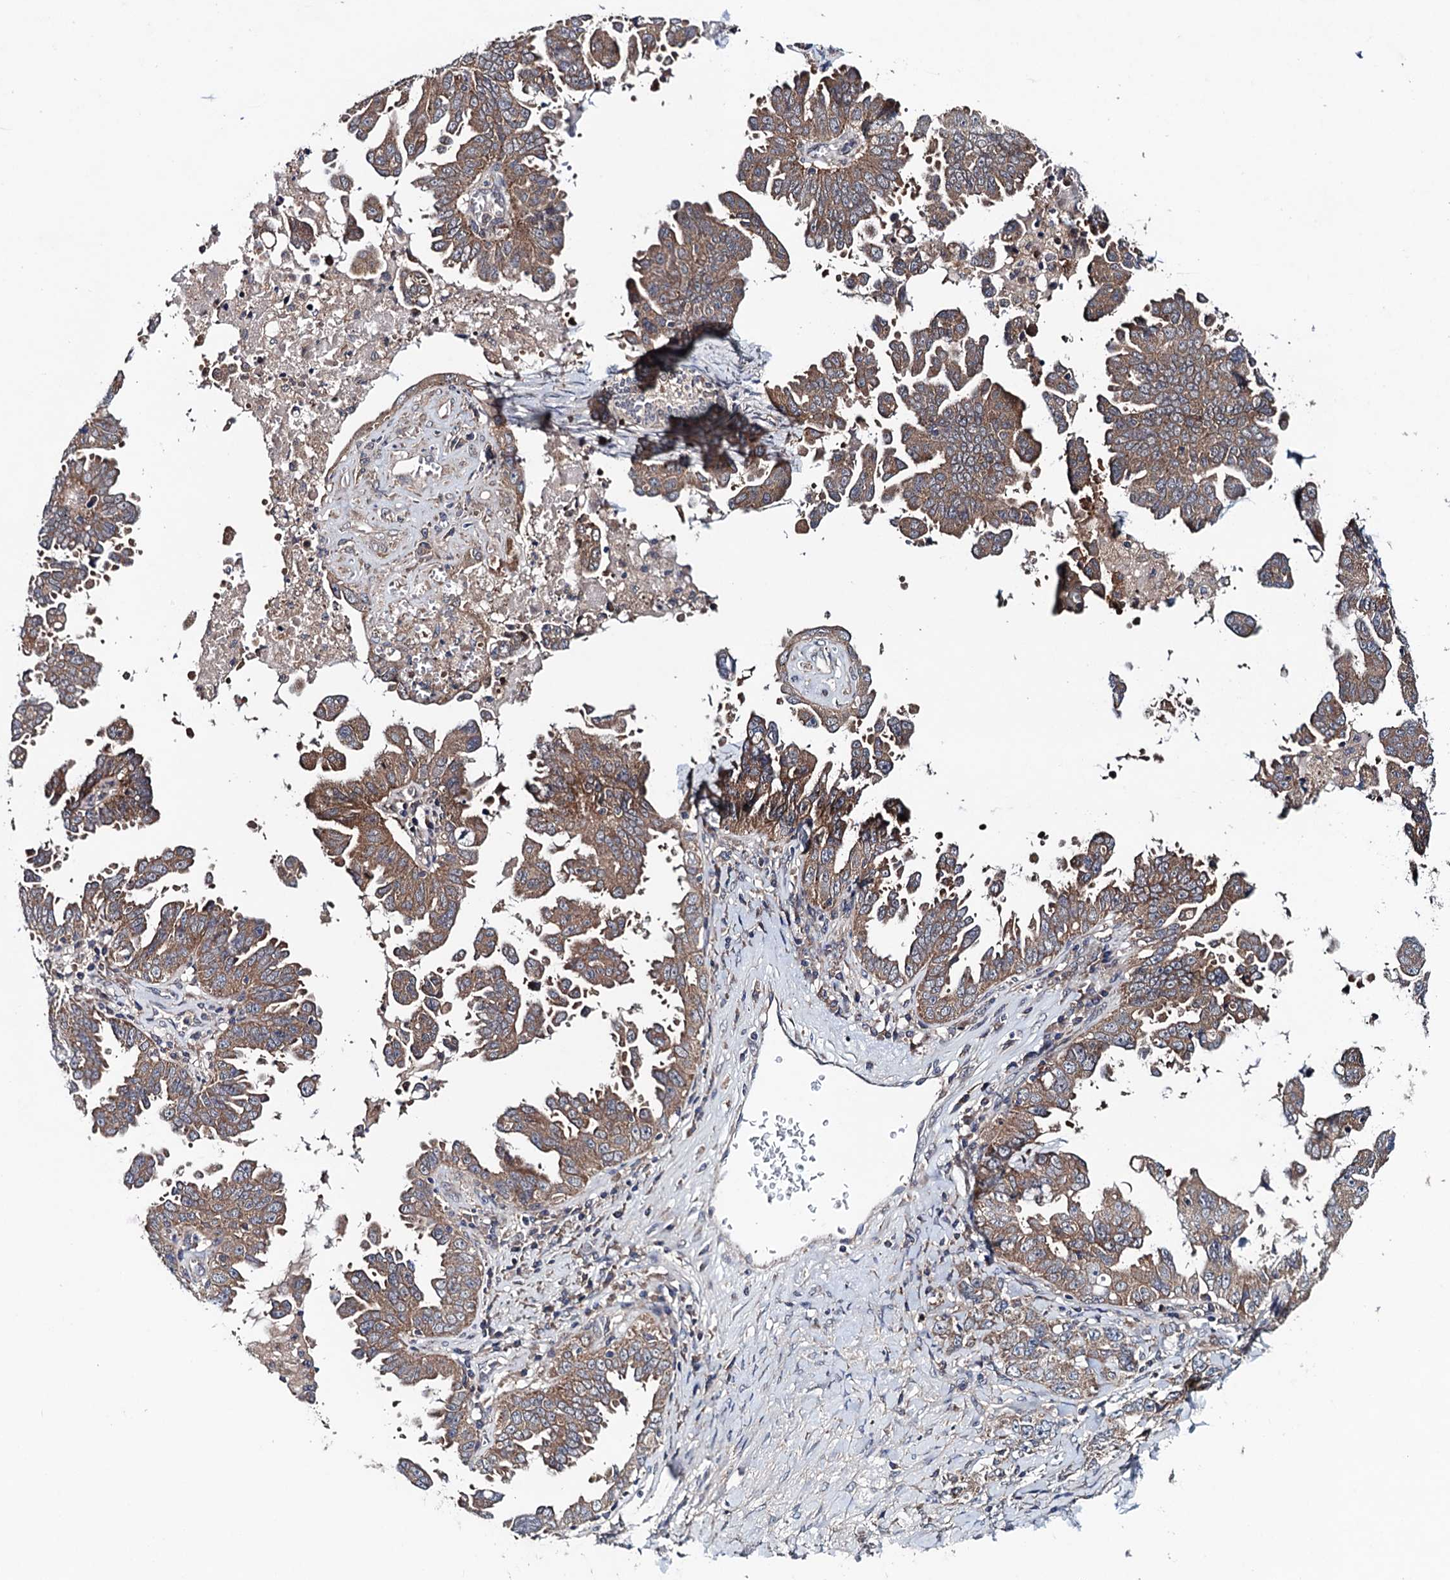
{"staining": {"intensity": "moderate", "quantity": ">75%", "location": "cytoplasmic/membranous"}, "tissue": "ovarian cancer", "cell_type": "Tumor cells", "image_type": "cancer", "snomed": [{"axis": "morphology", "description": "Carcinoma, endometroid"}, {"axis": "topography", "description": "Ovary"}], "caption": "IHC image of neoplastic tissue: ovarian endometroid carcinoma stained using immunohistochemistry (IHC) exhibits medium levels of moderate protein expression localized specifically in the cytoplasmic/membranous of tumor cells, appearing as a cytoplasmic/membranous brown color.", "gene": "BLTP3B", "patient": {"sex": "female", "age": 62}}